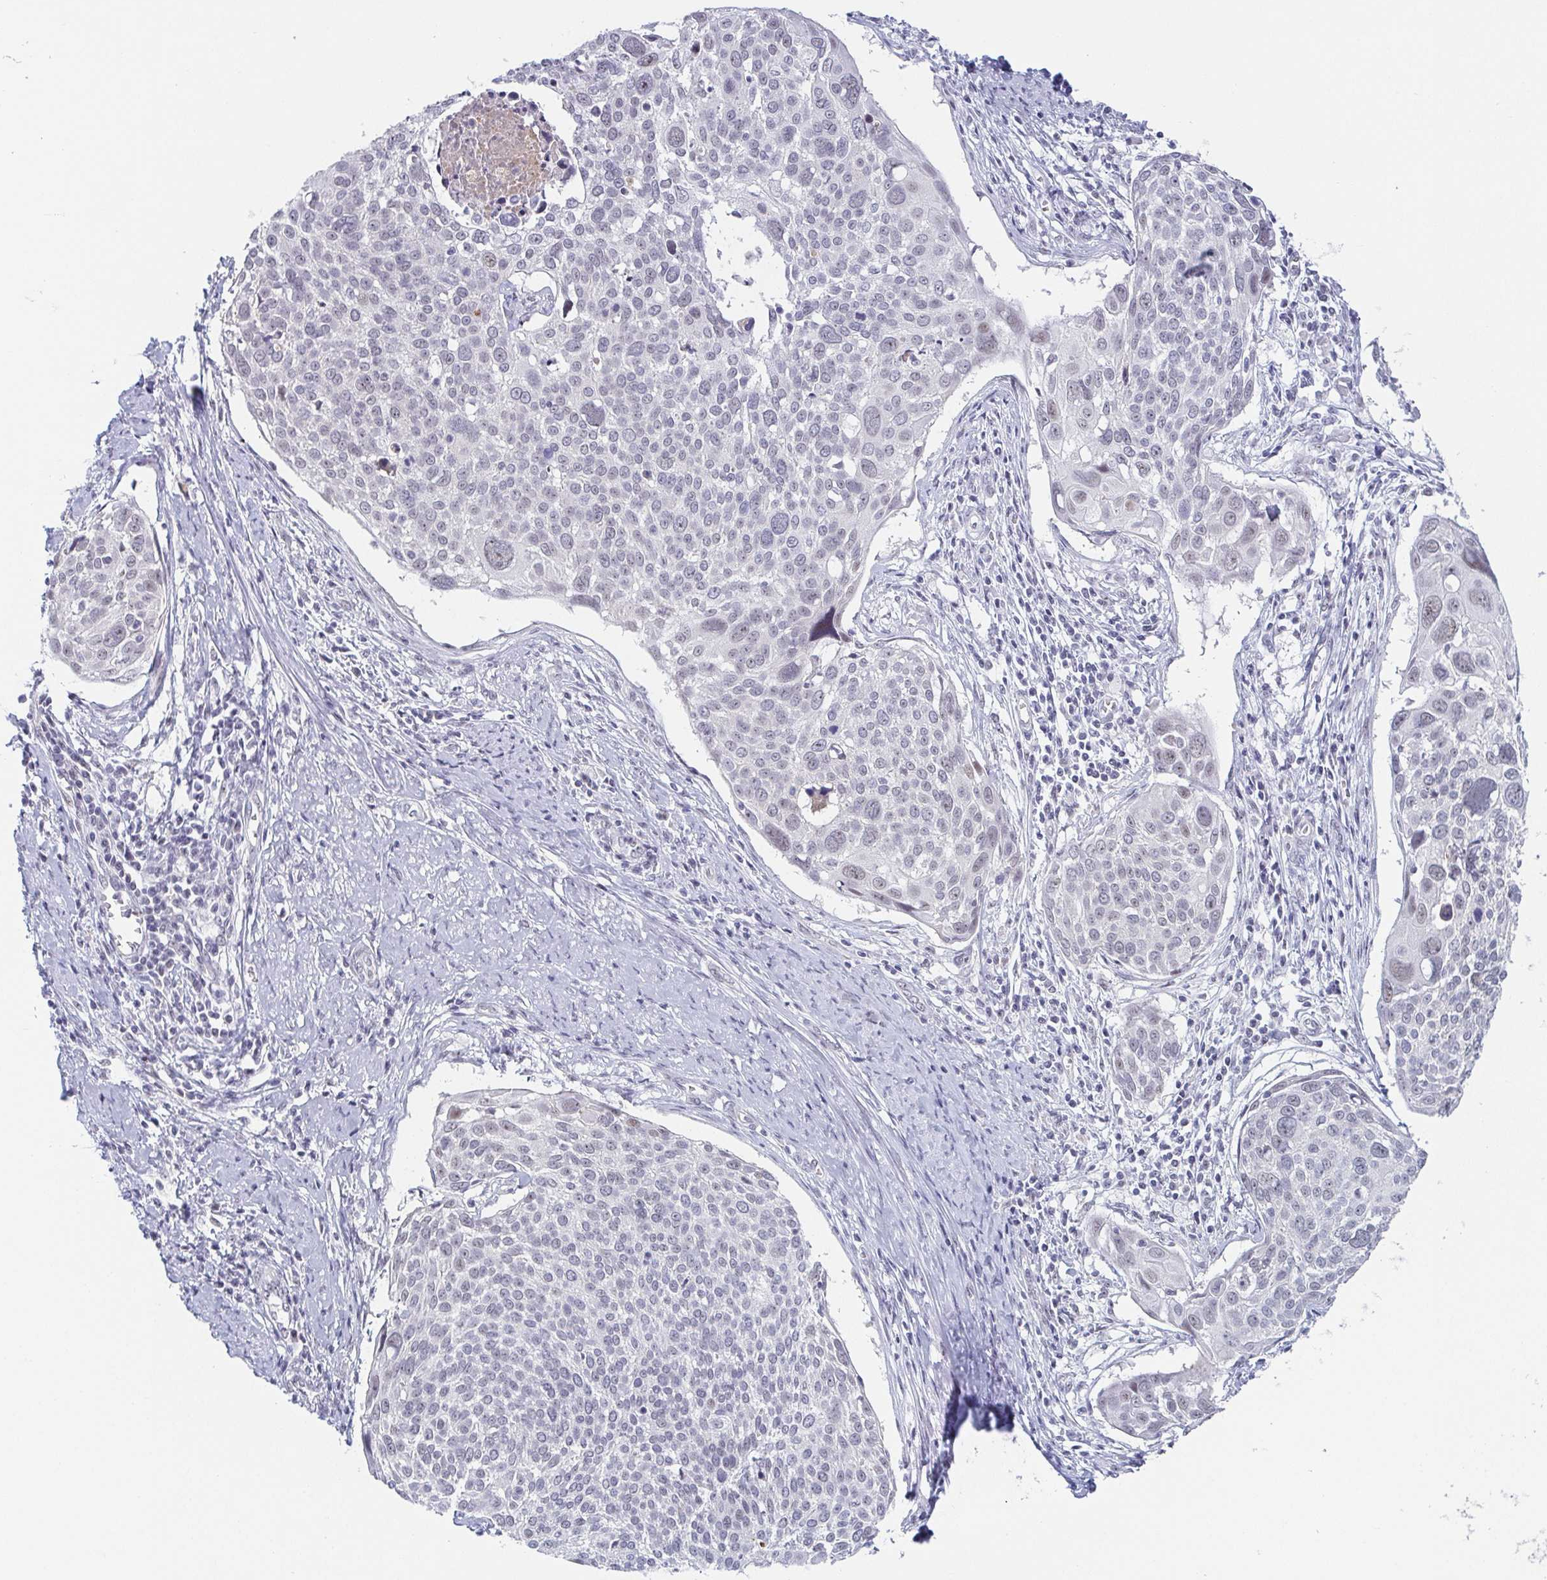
{"staining": {"intensity": "negative", "quantity": "none", "location": "none"}, "tissue": "cervical cancer", "cell_type": "Tumor cells", "image_type": "cancer", "snomed": [{"axis": "morphology", "description": "Squamous cell carcinoma, NOS"}, {"axis": "topography", "description": "Cervix"}], "caption": "IHC histopathology image of cervical squamous cell carcinoma stained for a protein (brown), which shows no expression in tumor cells.", "gene": "EXOSC7", "patient": {"sex": "female", "age": 39}}